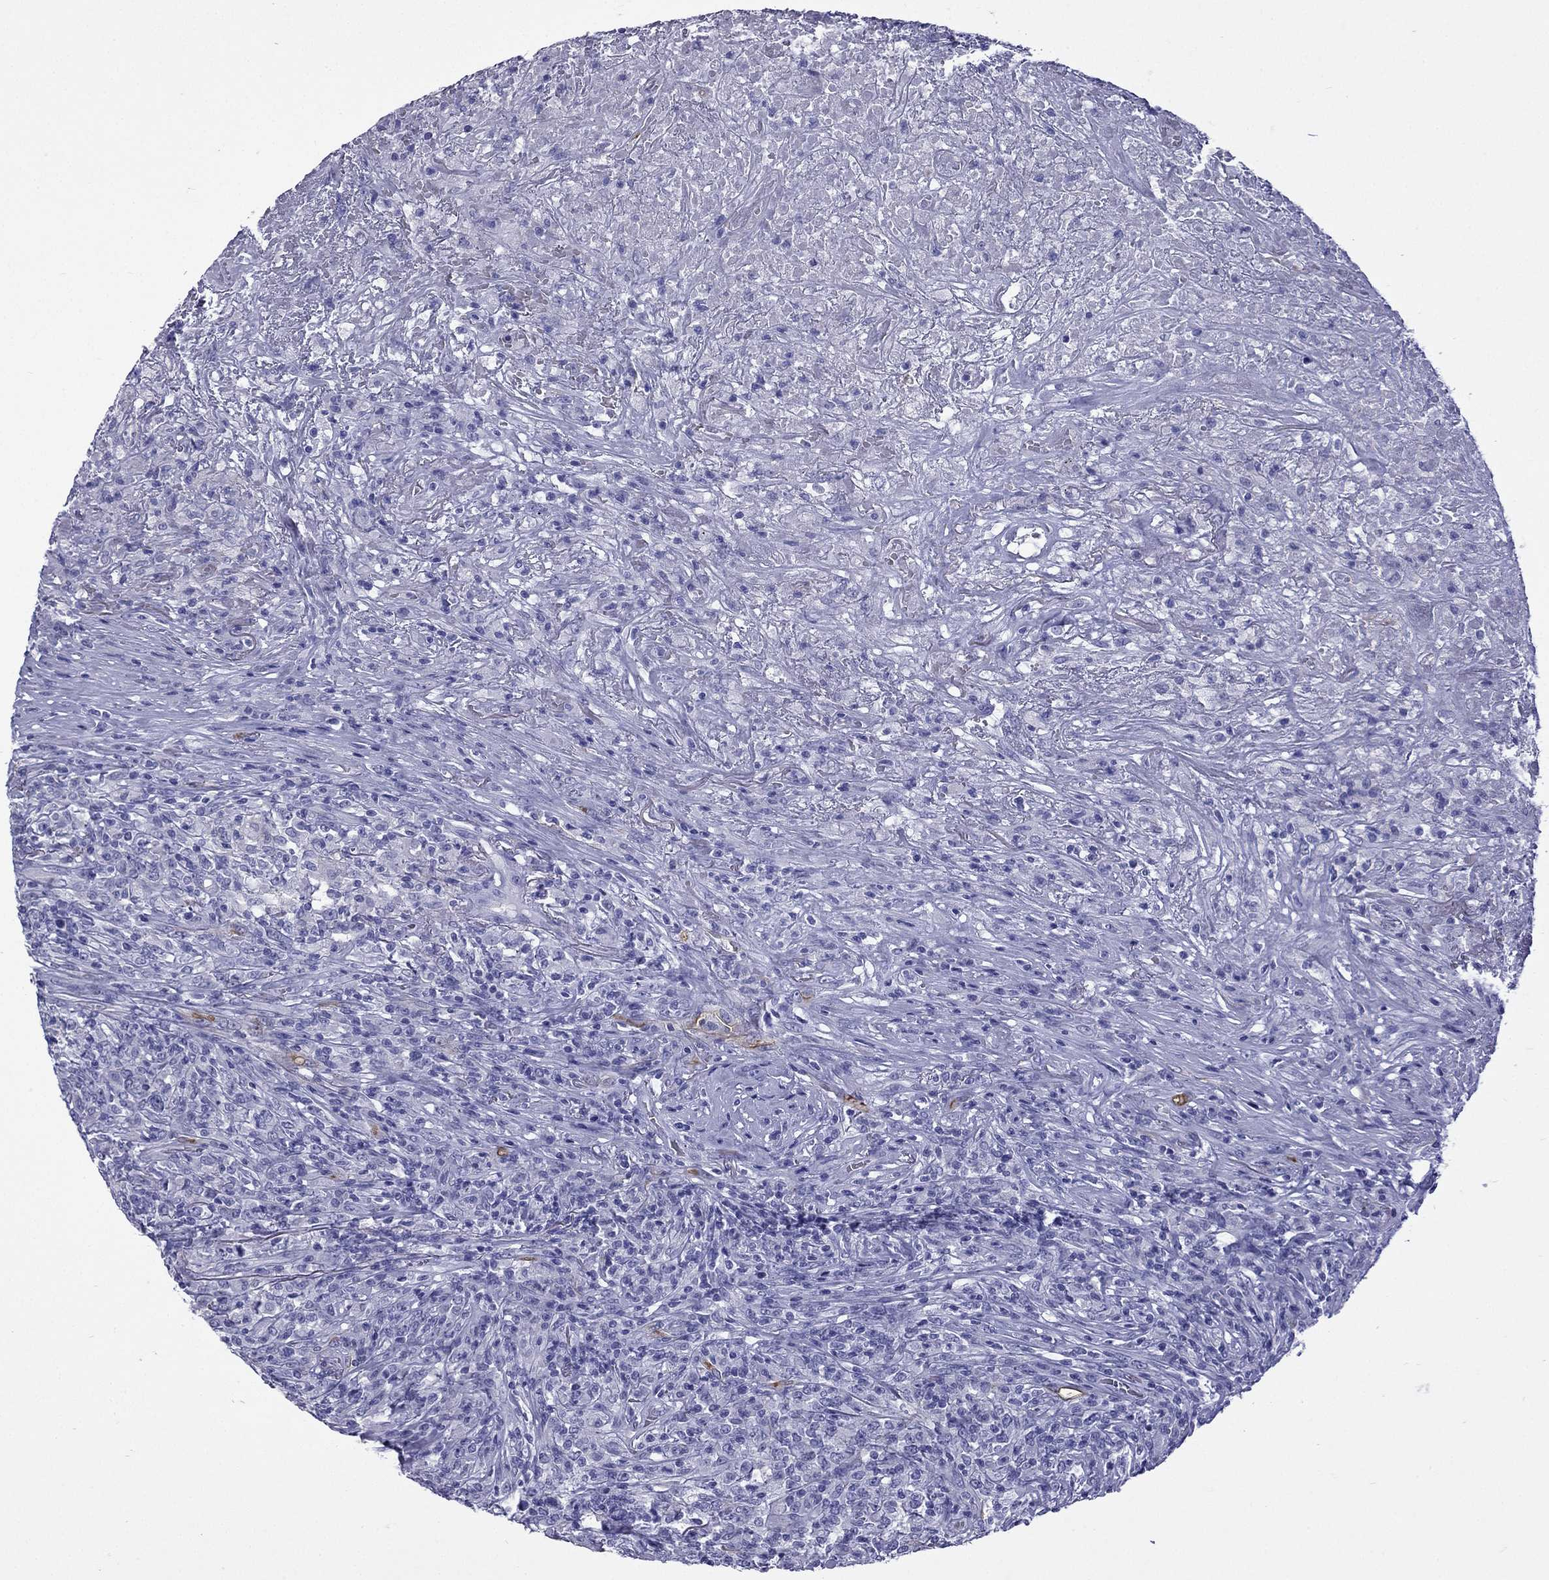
{"staining": {"intensity": "negative", "quantity": "none", "location": "none"}, "tissue": "lymphoma", "cell_type": "Tumor cells", "image_type": "cancer", "snomed": [{"axis": "morphology", "description": "Malignant lymphoma, non-Hodgkin's type, High grade"}, {"axis": "topography", "description": "Lung"}], "caption": "Tumor cells show no significant expression in high-grade malignant lymphoma, non-Hodgkin's type. (DAB immunohistochemistry visualized using brightfield microscopy, high magnification).", "gene": "GJA8", "patient": {"sex": "male", "age": 79}}